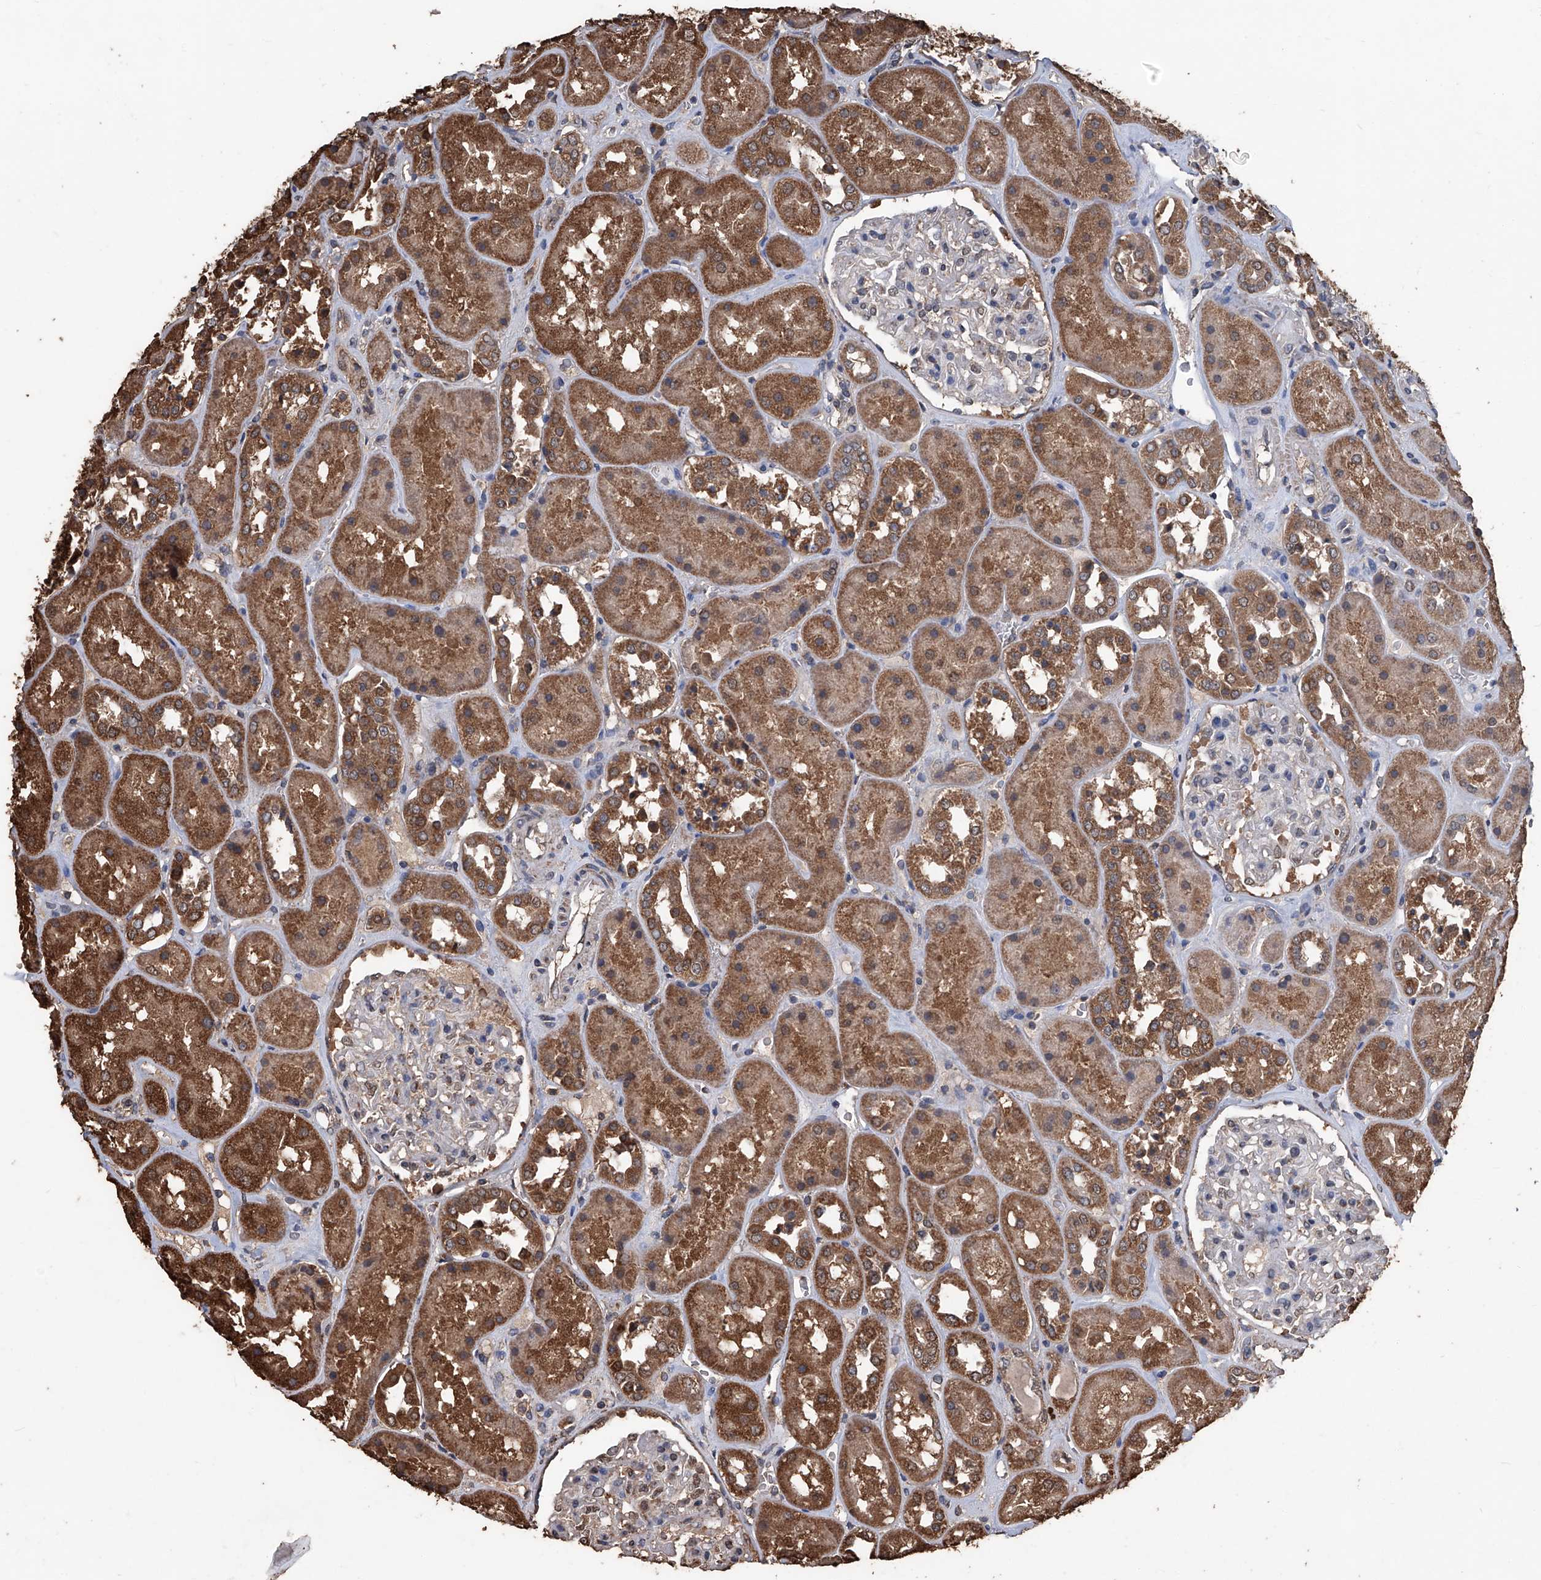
{"staining": {"intensity": "negative", "quantity": "none", "location": "none"}, "tissue": "kidney", "cell_type": "Cells in glomeruli", "image_type": "normal", "snomed": [{"axis": "morphology", "description": "Normal tissue, NOS"}, {"axis": "topography", "description": "Kidney"}], "caption": "Protein analysis of benign kidney reveals no significant staining in cells in glomeruli. (Stains: DAB immunohistochemistry with hematoxylin counter stain, Microscopy: brightfield microscopy at high magnification).", "gene": "STARD7", "patient": {"sex": "male", "age": 70}}